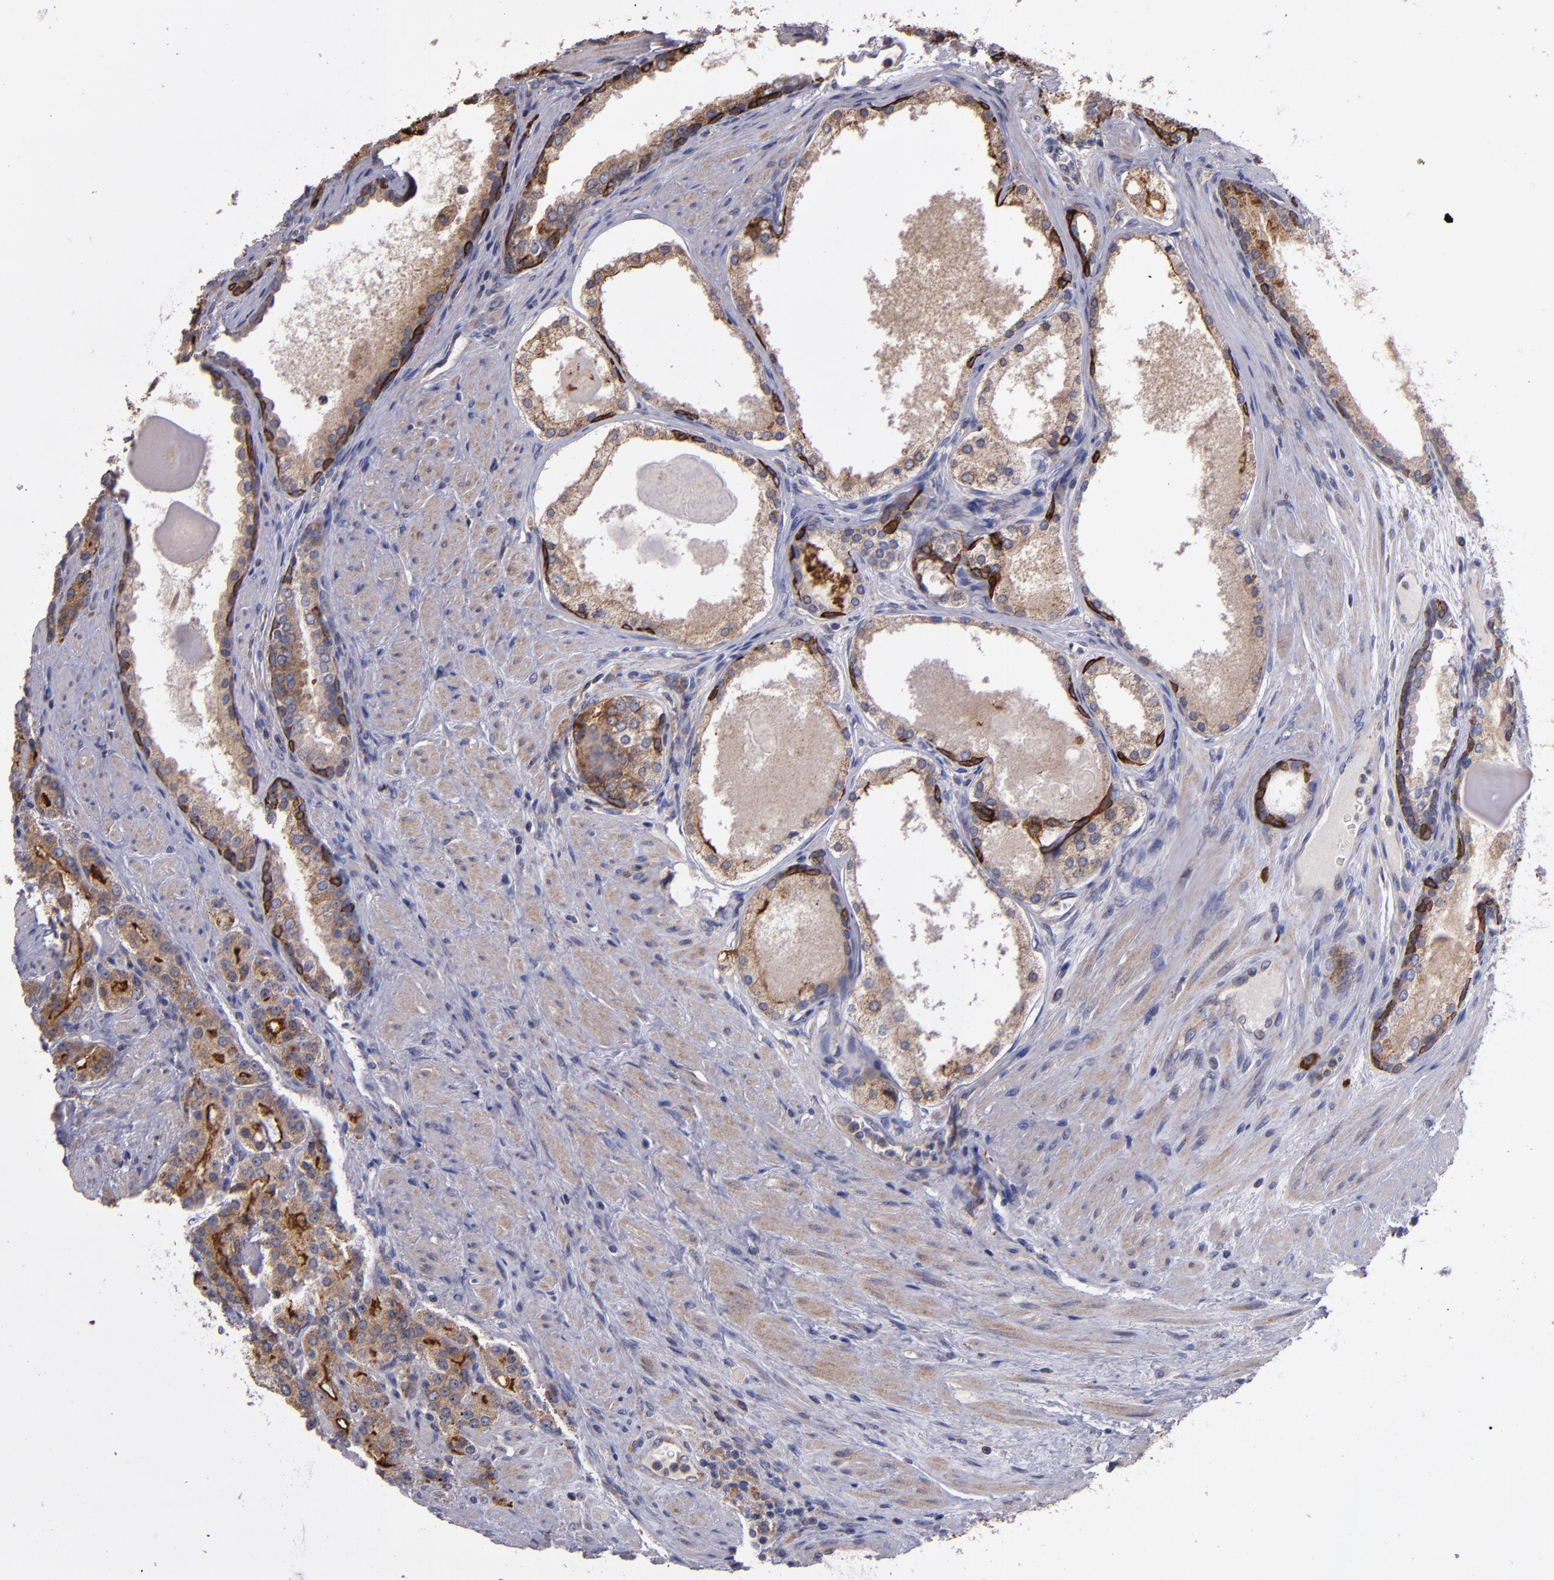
{"staining": {"intensity": "moderate", "quantity": ">75%", "location": "cytoplasmic/membranous"}, "tissue": "prostate cancer", "cell_type": "Tumor cells", "image_type": "cancer", "snomed": [{"axis": "morphology", "description": "Adenocarcinoma, Medium grade"}, {"axis": "topography", "description": "Prostate"}], "caption": "Immunohistochemical staining of human prostate medium-grade adenocarcinoma reveals medium levels of moderate cytoplasmic/membranous staining in about >75% of tumor cells.", "gene": "IFIH1", "patient": {"sex": "male", "age": 72}}